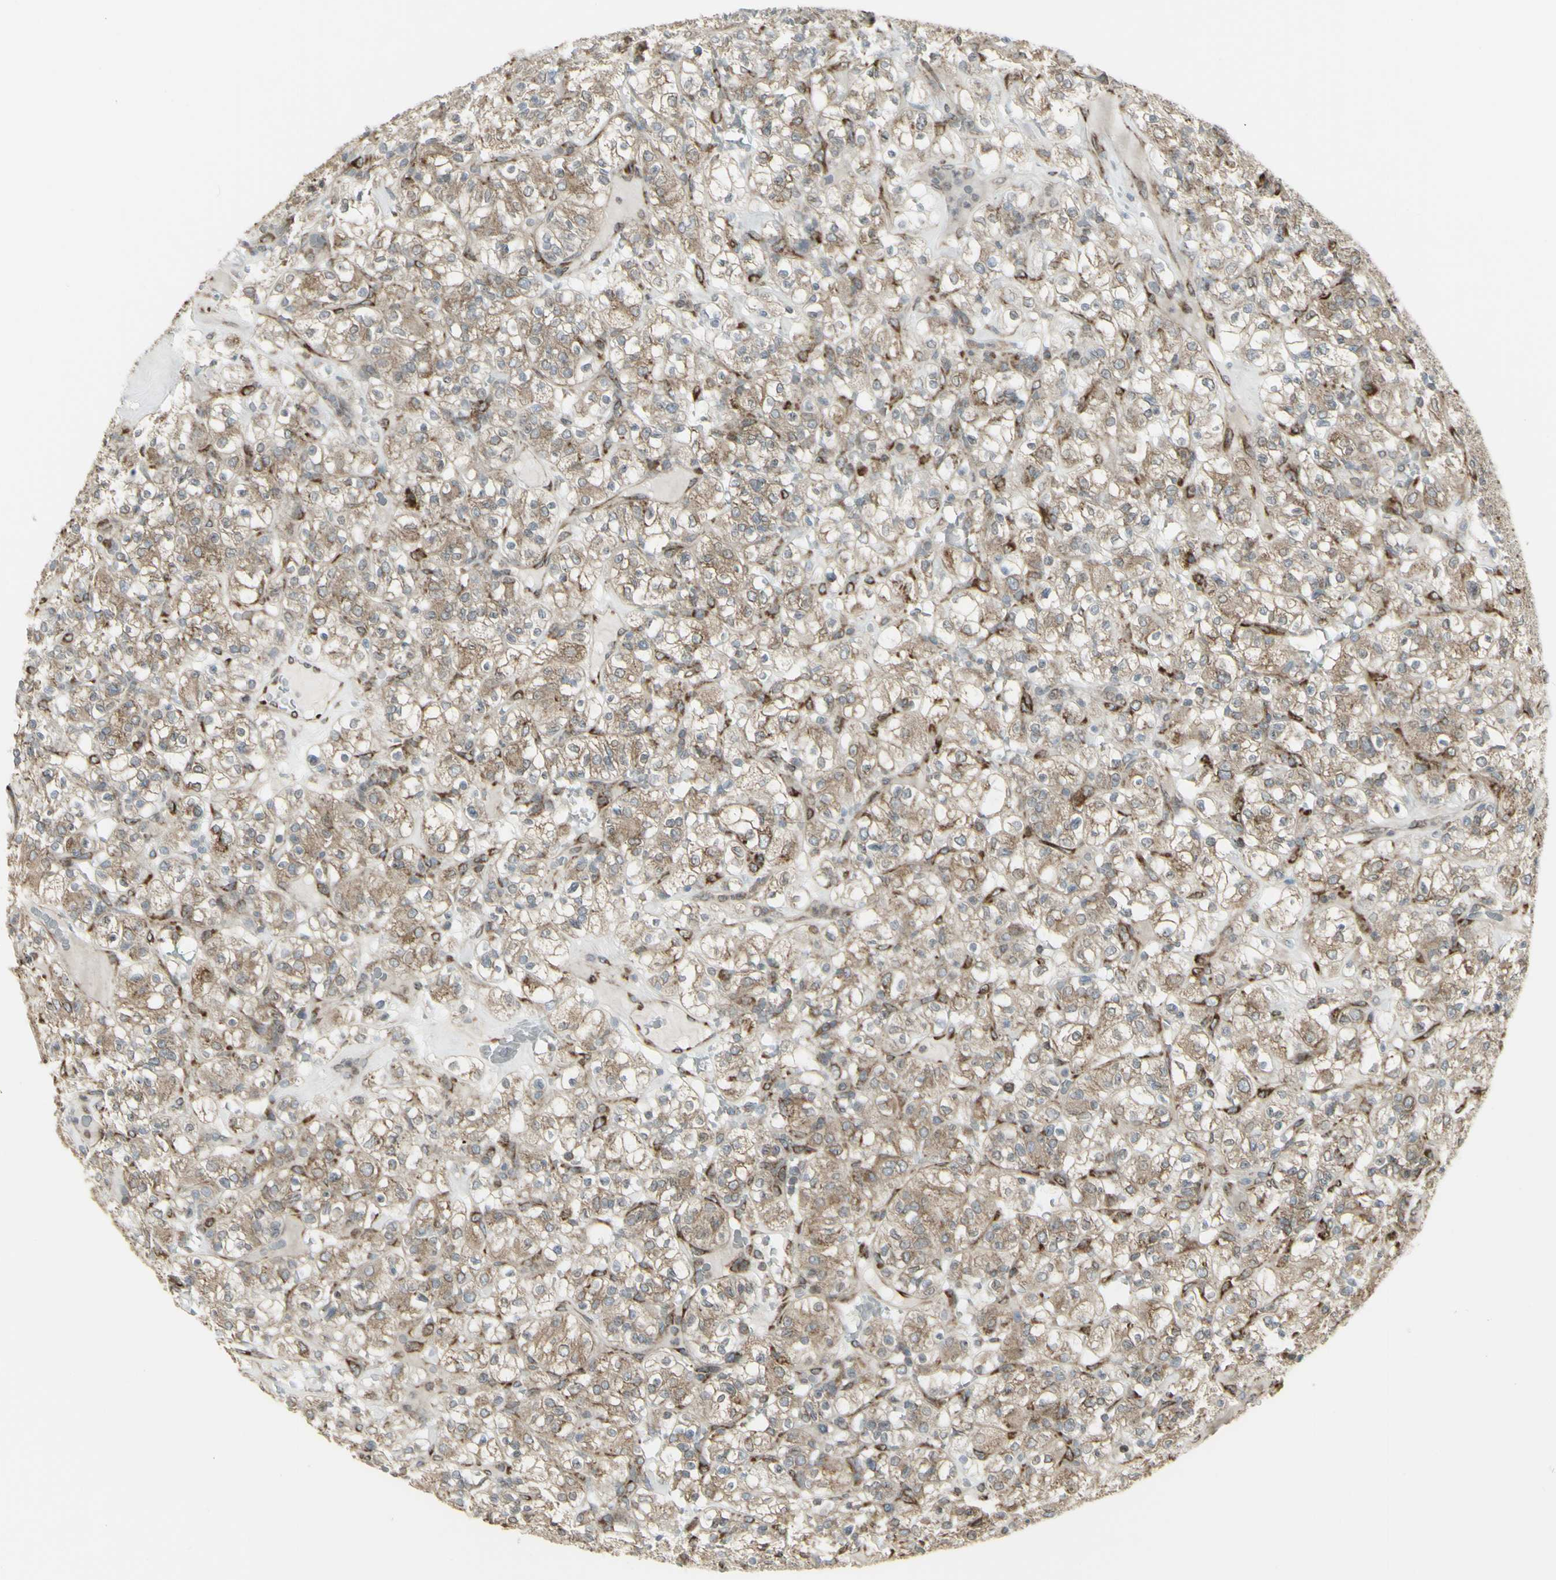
{"staining": {"intensity": "weak", "quantity": ">75%", "location": "cytoplasmic/membranous"}, "tissue": "renal cancer", "cell_type": "Tumor cells", "image_type": "cancer", "snomed": [{"axis": "morphology", "description": "Normal tissue, NOS"}, {"axis": "morphology", "description": "Adenocarcinoma, NOS"}, {"axis": "topography", "description": "Kidney"}], "caption": "Protein expression analysis of human renal cancer reveals weak cytoplasmic/membranous expression in approximately >75% of tumor cells.", "gene": "FKBP3", "patient": {"sex": "female", "age": 72}}